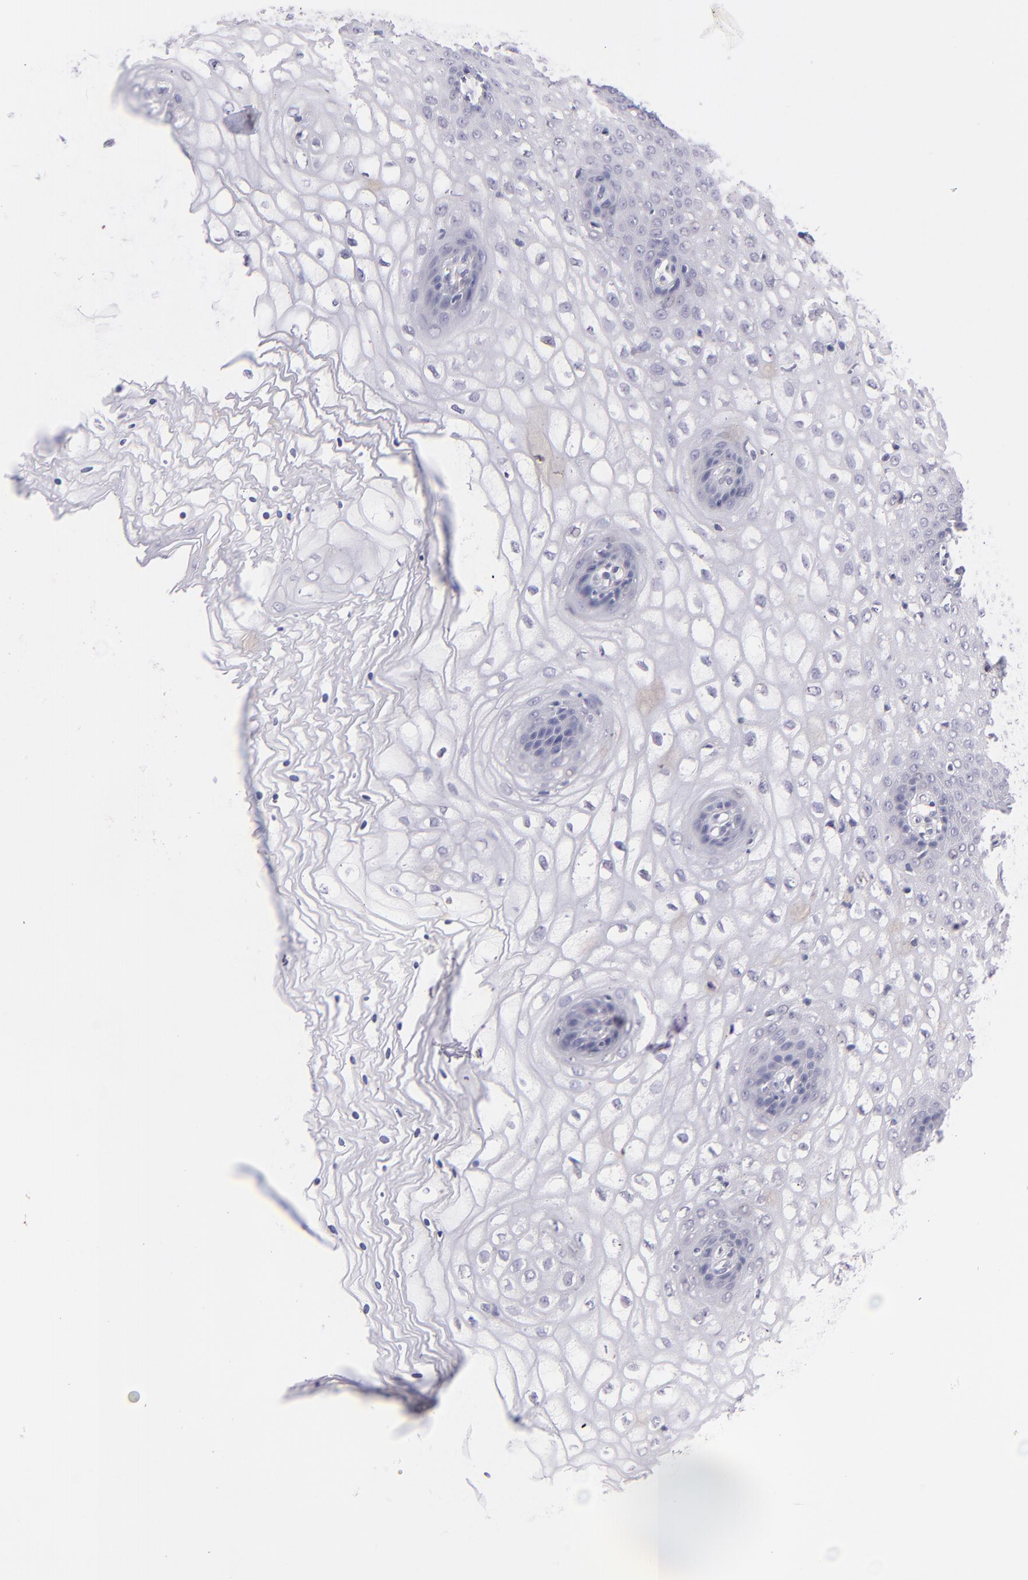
{"staining": {"intensity": "negative", "quantity": "none", "location": "none"}, "tissue": "vagina", "cell_type": "Squamous epithelial cells", "image_type": "normal", "snomed": [{"axis": "morphology", "description": "Normal tissue, NOS"}, {"axis": "topography", "description": "Vagina"}], "caption": "An image of vagina stained for a protein exhibits no brown staining in squamous epithelial cells. Brightfield microscopy of immunohistochemistry stained with DAB (brown) and hematoxylin (blue), captured at high magnification.", "gene": "TRAF3", "patient": {"sex": "female", "age": 34}}